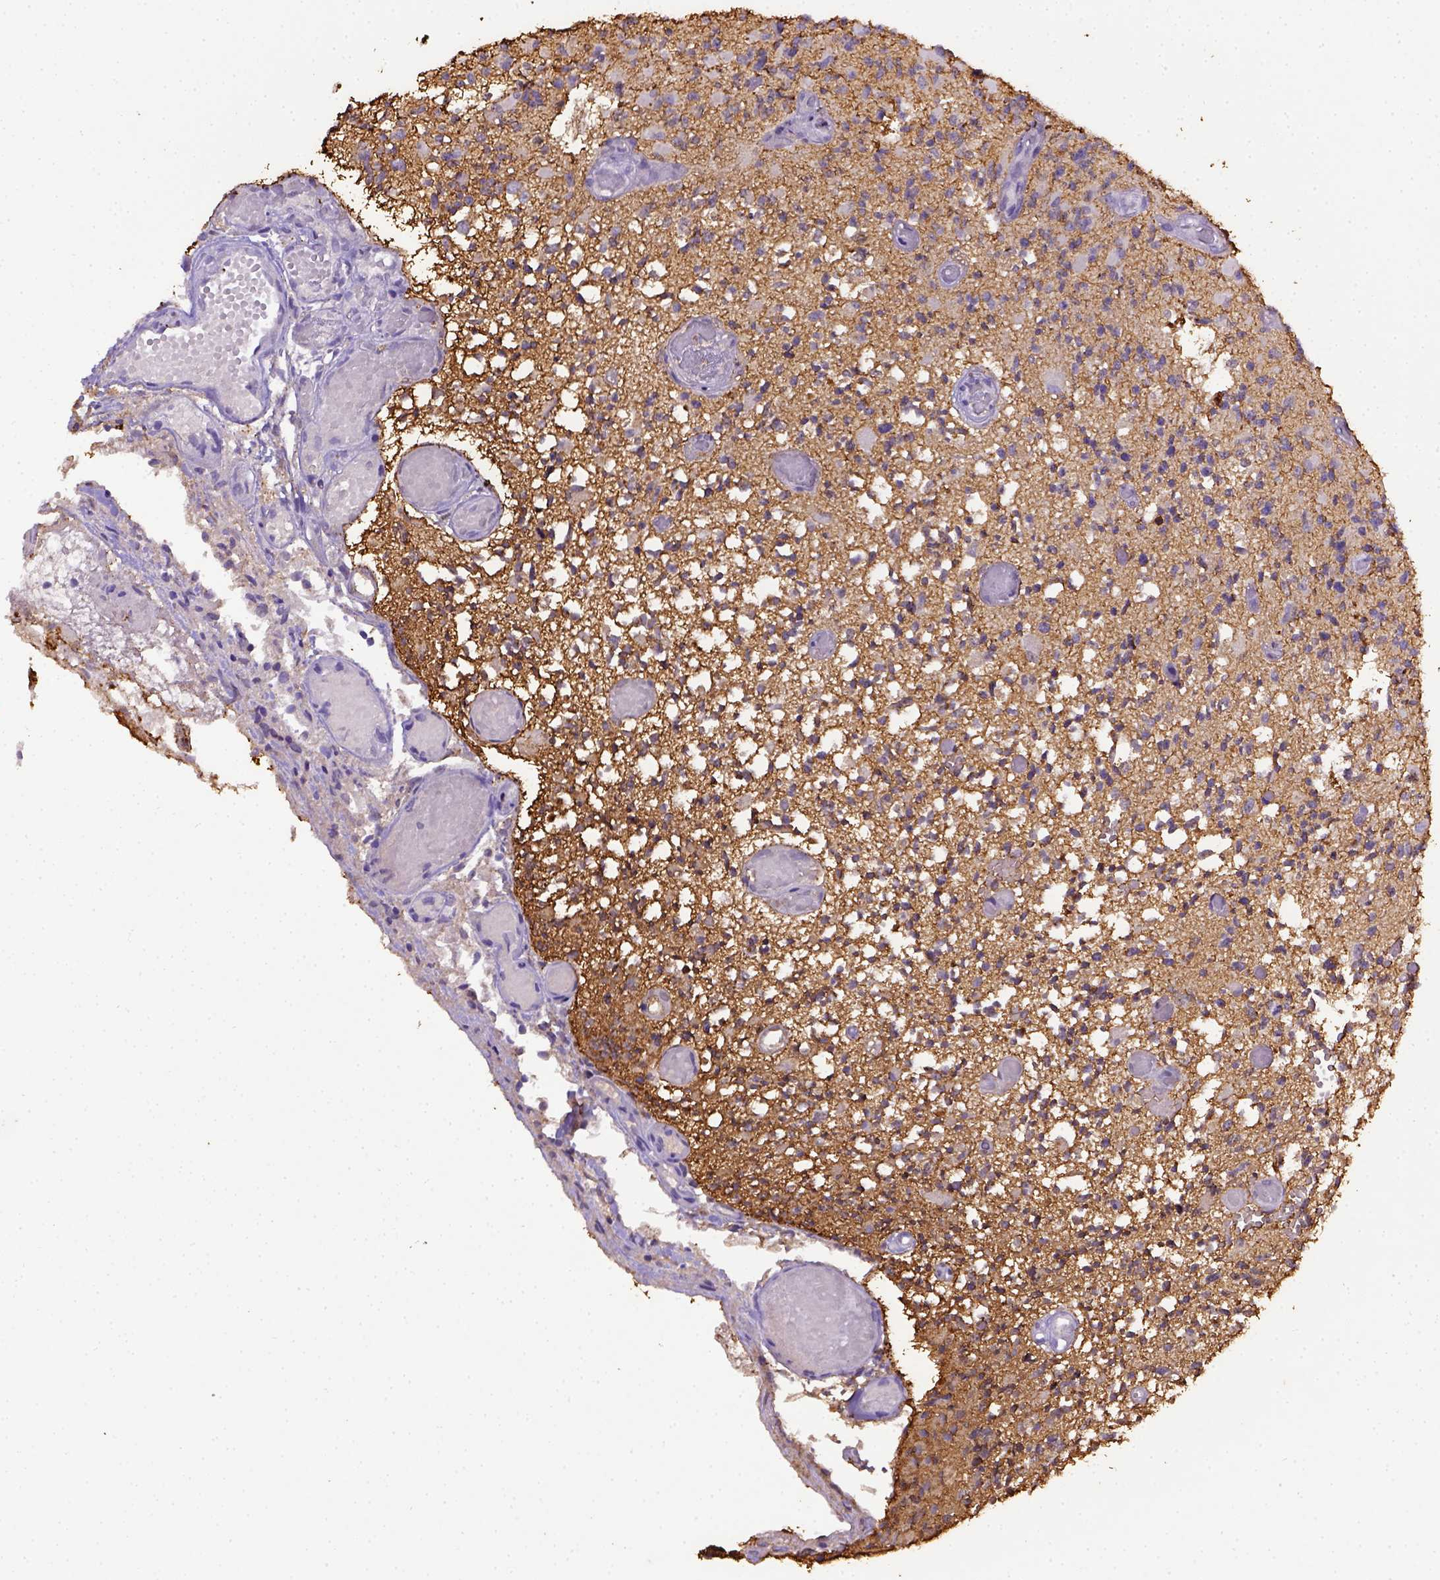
{"staining": {"intensity": "moderate", "quantity": "25%-75%", "location": "cytoplasmic/membranous"}, "tissue": "glioma", "cell_type": "Tumor cells", "image_type": "cancer", "snomed": [{"axis": "morphology", "description": "Glioma, malignant, High grade"}, {"axis": "topography", "description": "Brain"}], "caption": "Protein staining displays moderate cytoplasmic/membranous positivity in approximately 25%-75% of tumor cells in glioma. Ihc stains the protein of interest in brown and the nuclei are stained blue.", "gene": "B3GAT1", "patient": {"sex": "female", "age": 63}}